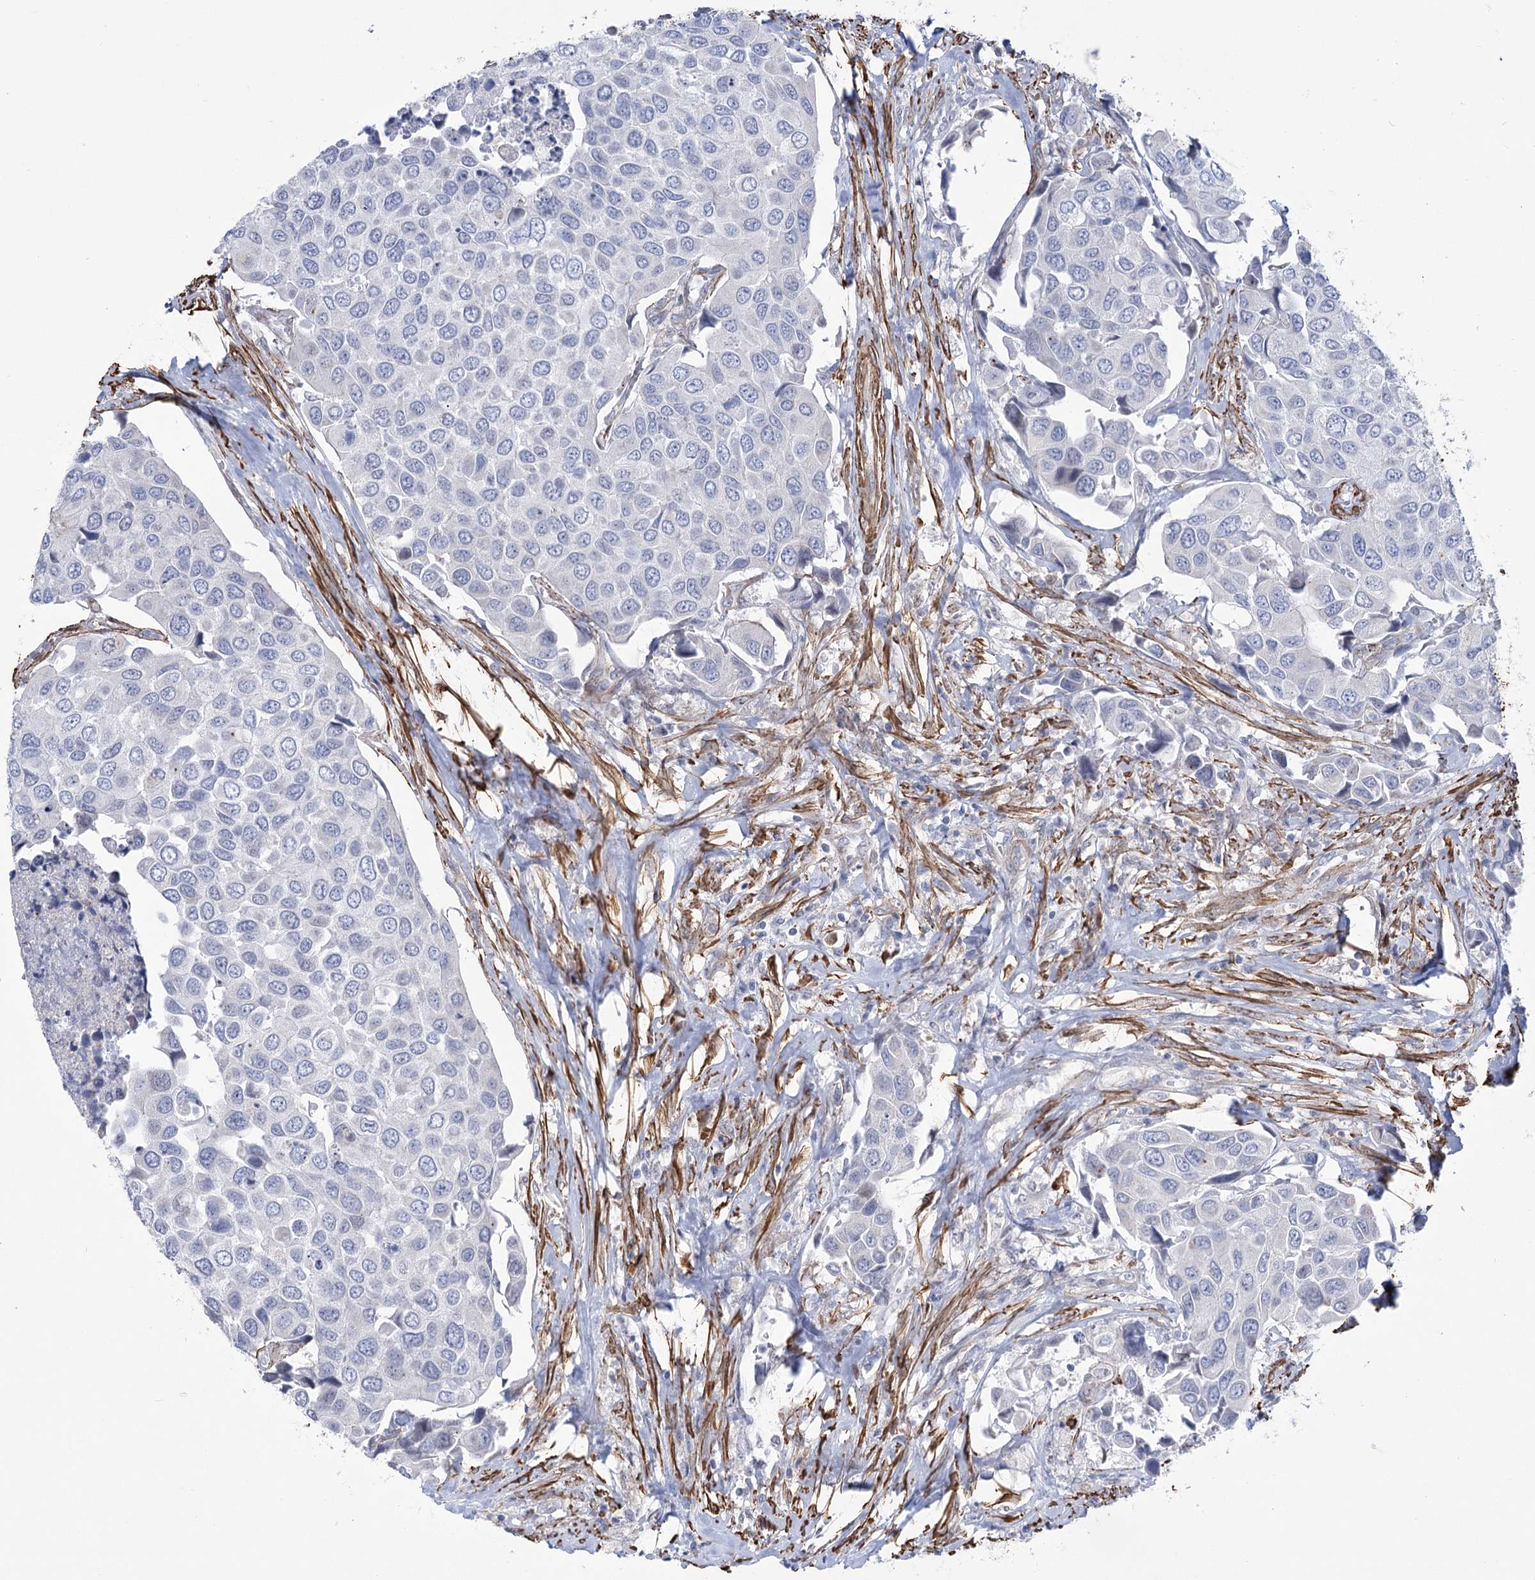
{"staining": {"intensity": "negative", "quantity": "none", "location": "none"}, "tissue": "urothelial cancer", "cell_type": "Tumor cells", "image_type": "cancer", "snomed": [{"axis": "morphology", "description": "Urothelial carcinoma, High grade"}, {"axis": "topography", "description": "Urinary bladder"}], "caption": "An IHC photomicrograph of urothelial cancer is shown. There is no staining in tumor cells of urothelial cancer. Nuclei are stained in blue.", "gene": "WASHC3", "patient": {"sex": "male", "age": 74}}